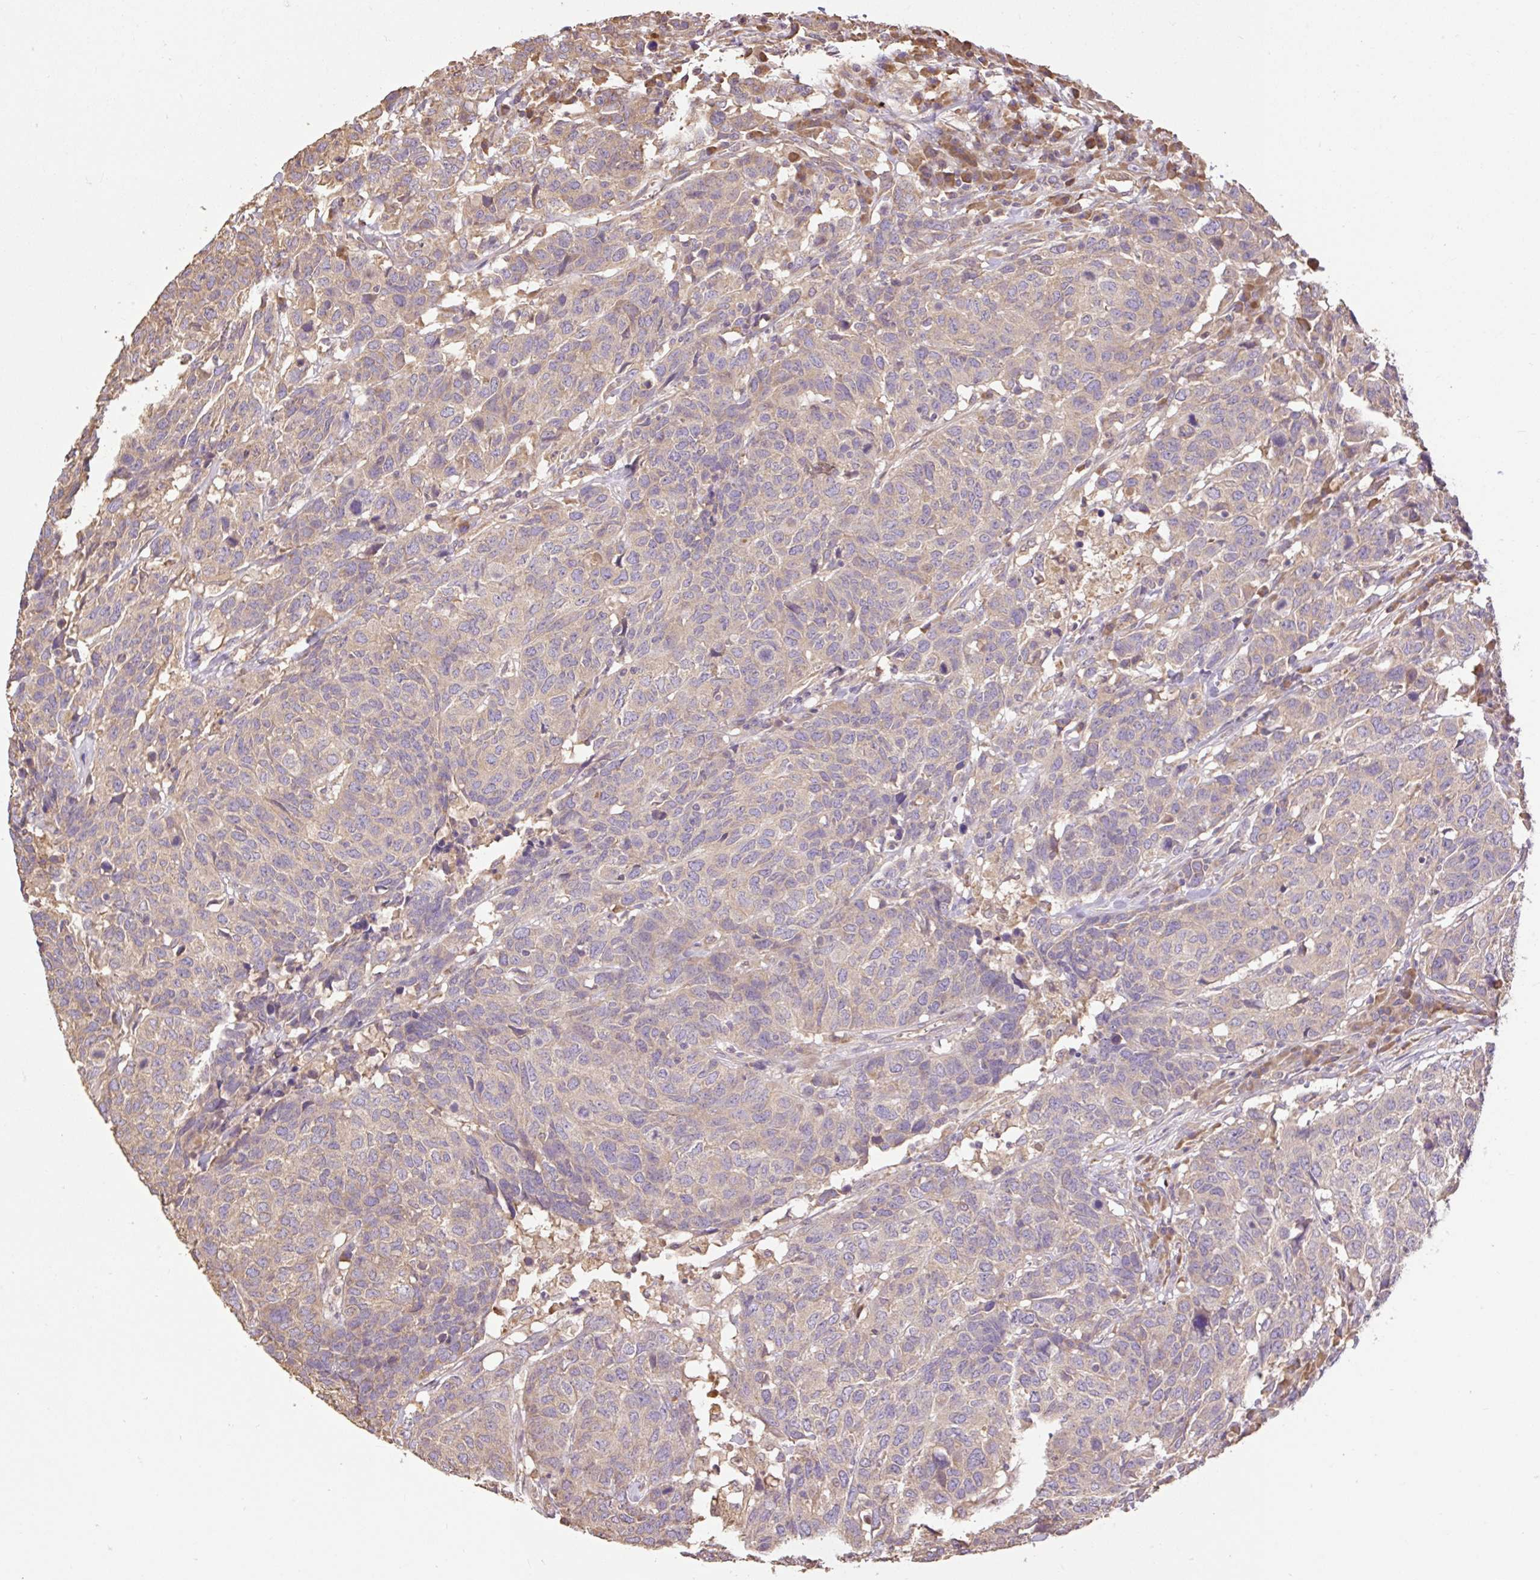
{"staining": {"intensity": "weak", "quantity": "25%-75%", "location": "cytoplasmic/membranous"}, "tissue": "head and neck cancer", "cell_type": "Tumor cells", "image_type": "cancer", "snomed": [{"axis": "morphology", "description": "Normal tissue, NOS"}, {"axis": "morphology", "description": "Squamous cell carcinoma, NOS"}, {"axis": "topography", "description": "Skeletal muscle"}, {"axis": "topography", "description": "Vascular tissue"}, {"axis": "topography", "description": "Peripheral nerve tissue"}, {"axis": "topography", "description": "Head-Neck"}], "caption": "There is low levels of weak cytoplasmic/membranous staining in tumor cells of head and neck cancer, as demonstrated by immunohistochemical staining (brown color).", "gene": "DESI1", "patient": {"sex": "male", "age": 66}}